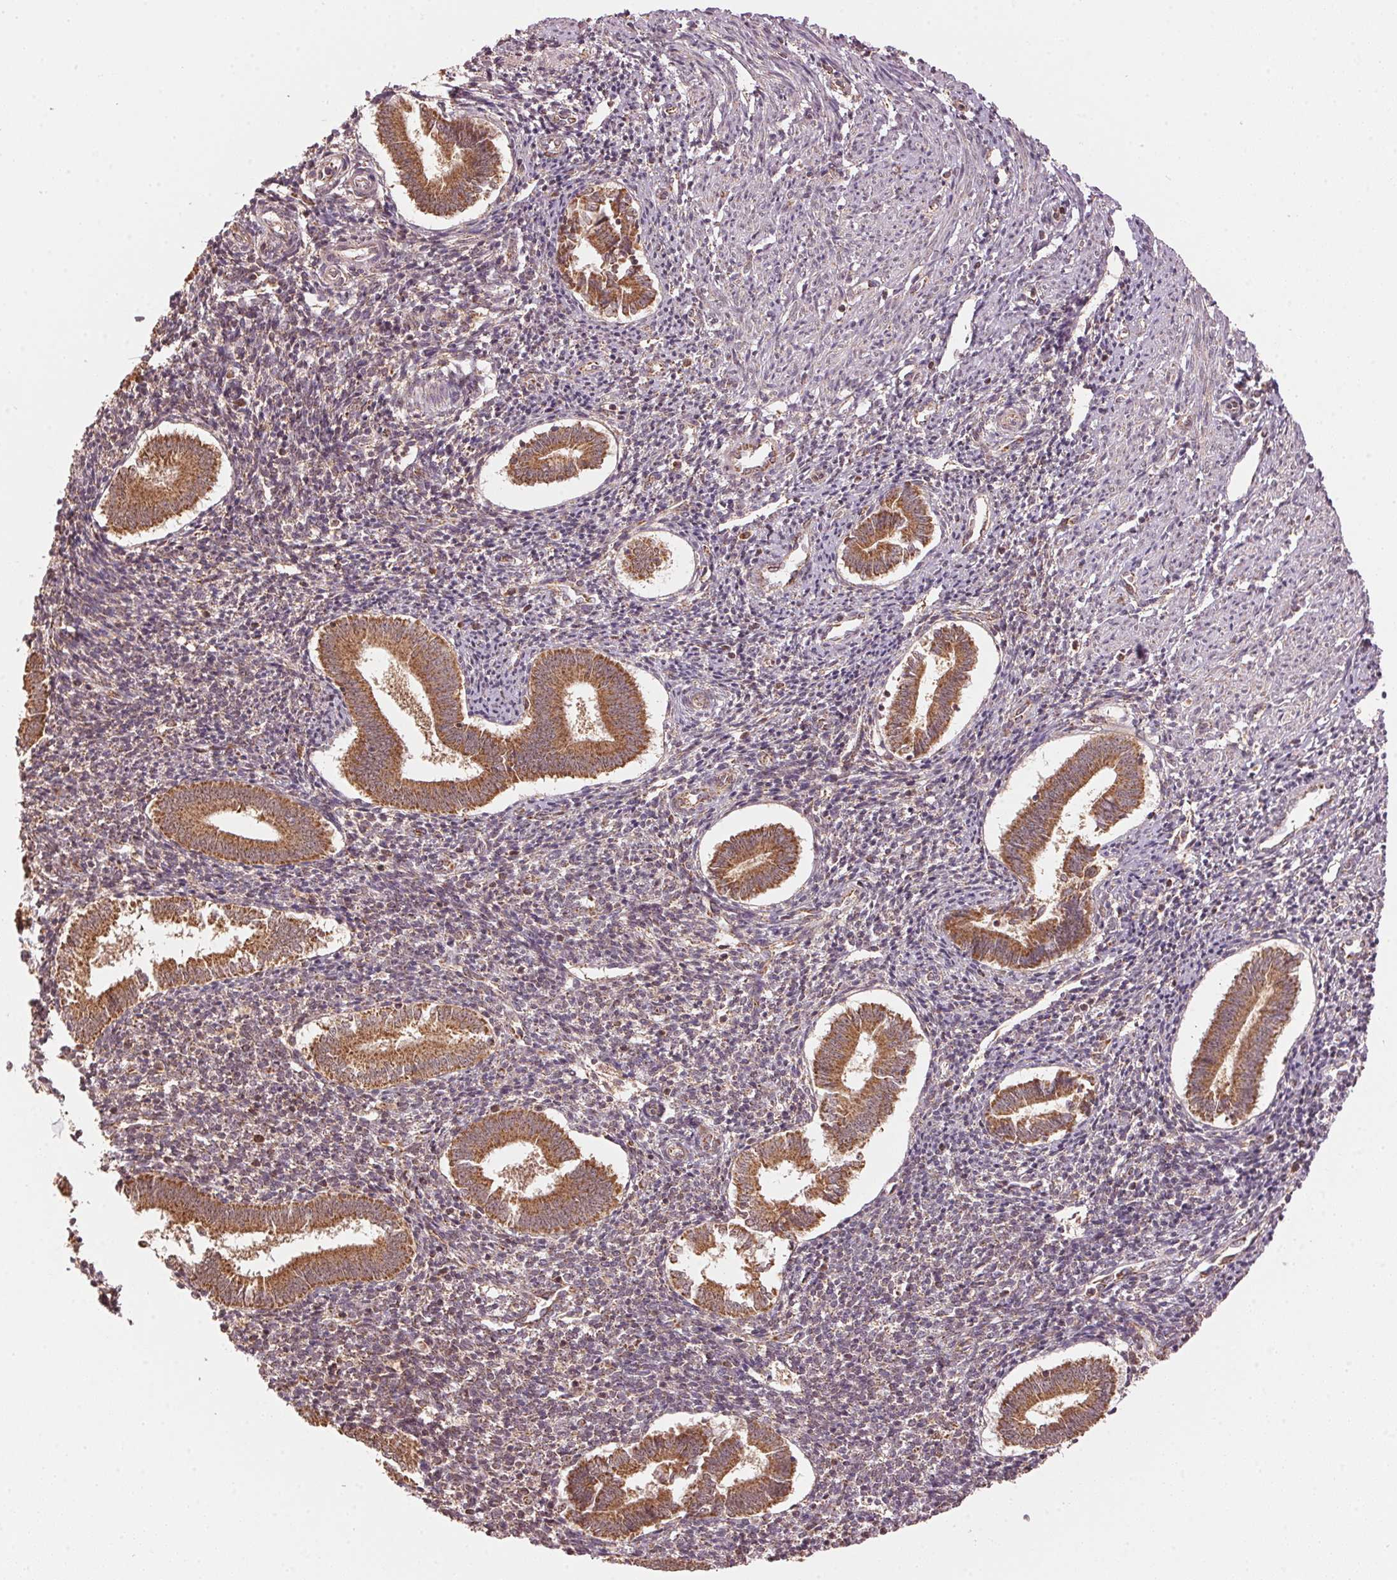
{"staining": {"intensity": "moderate", "quantity": "25%-75%", "location": "cytoplasmic/membranous"}, "tissue": "endometrium", "cell_type": "Cells in endometrial stroma", "image_type": "normal", "snomed": [{"axis": "morphology", "description": "Normal tissue, NOS"}, {"axis": "topography", "description": "Endometrium"}], "caption": "Cells in endometrial stroma reveal medium levels of moderate cytoplasmic/membranous expression in approximately 25%-75% of cells in normal endometrium. The staining was performed using DAB (3,3'-diaminobenzidine), with brown indicating positive protein expression. Nuclei are stained blue with hematoxylin.", "gene": "ARHGAP6", "patient": {"sex": "female", "age": 25}}